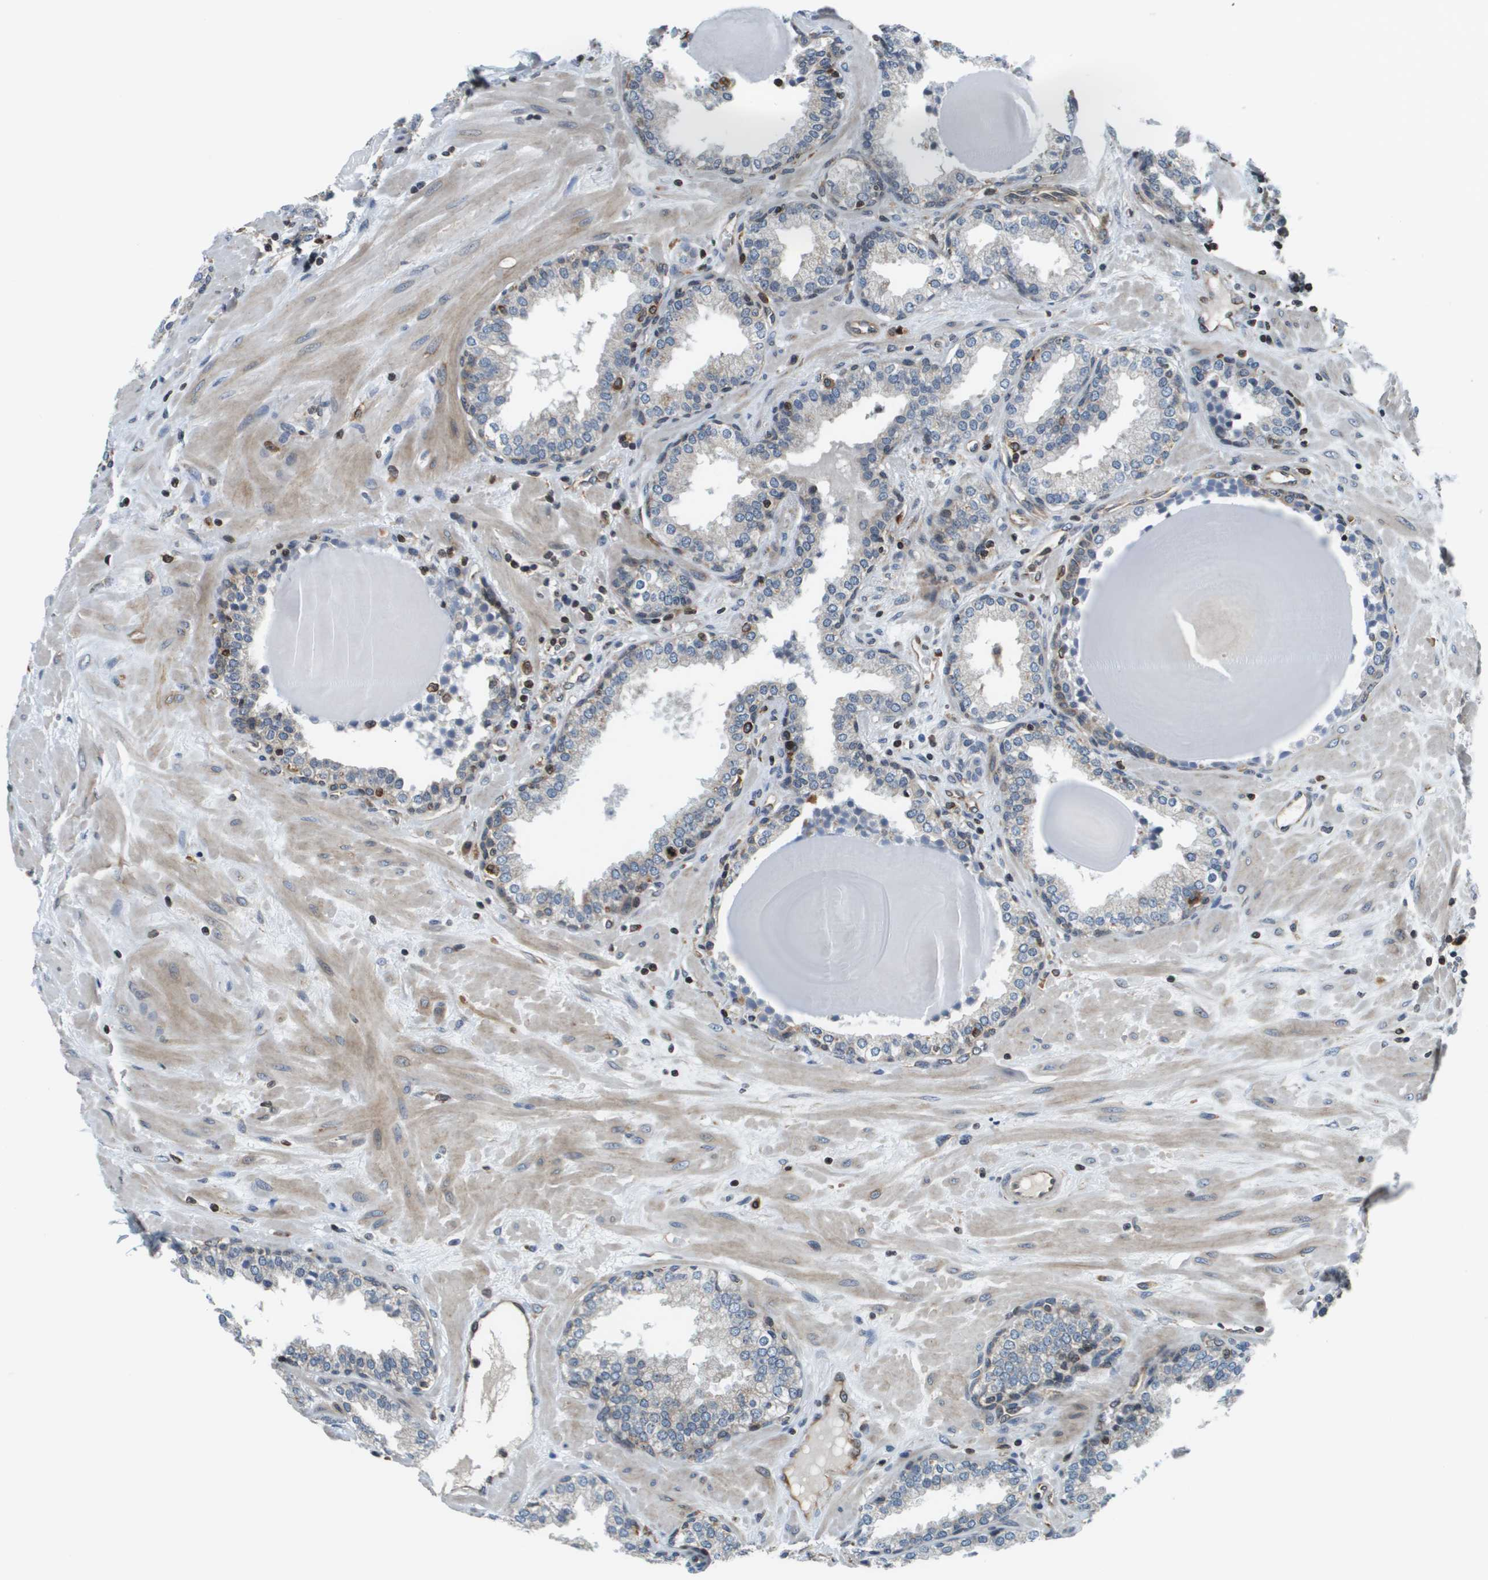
{"staining": {"intensity": "weak", "quantity": "<25%", "location": "cytoplasmic/membranous"}, "tissue": "prostate", "cell_type": "Glandular cells", "image_type": "normal", "snomed": [{"axis": "morphology", "description": "Normal tissue, NOS"}, {"axis": "topography", "description": "Prostate"}], "caption": "Unremarkable prostate was stained to show a protein in brown. There is no significant staining in glandular cells. (Stains: DAB (3,3'-diaminobenzidine) IHC with hematoxylin counter stain, Microscopy: brightfield microscopy at high magnification).", "gene": "ESYT1", "patient": {"sex": "male", "age": 51}}